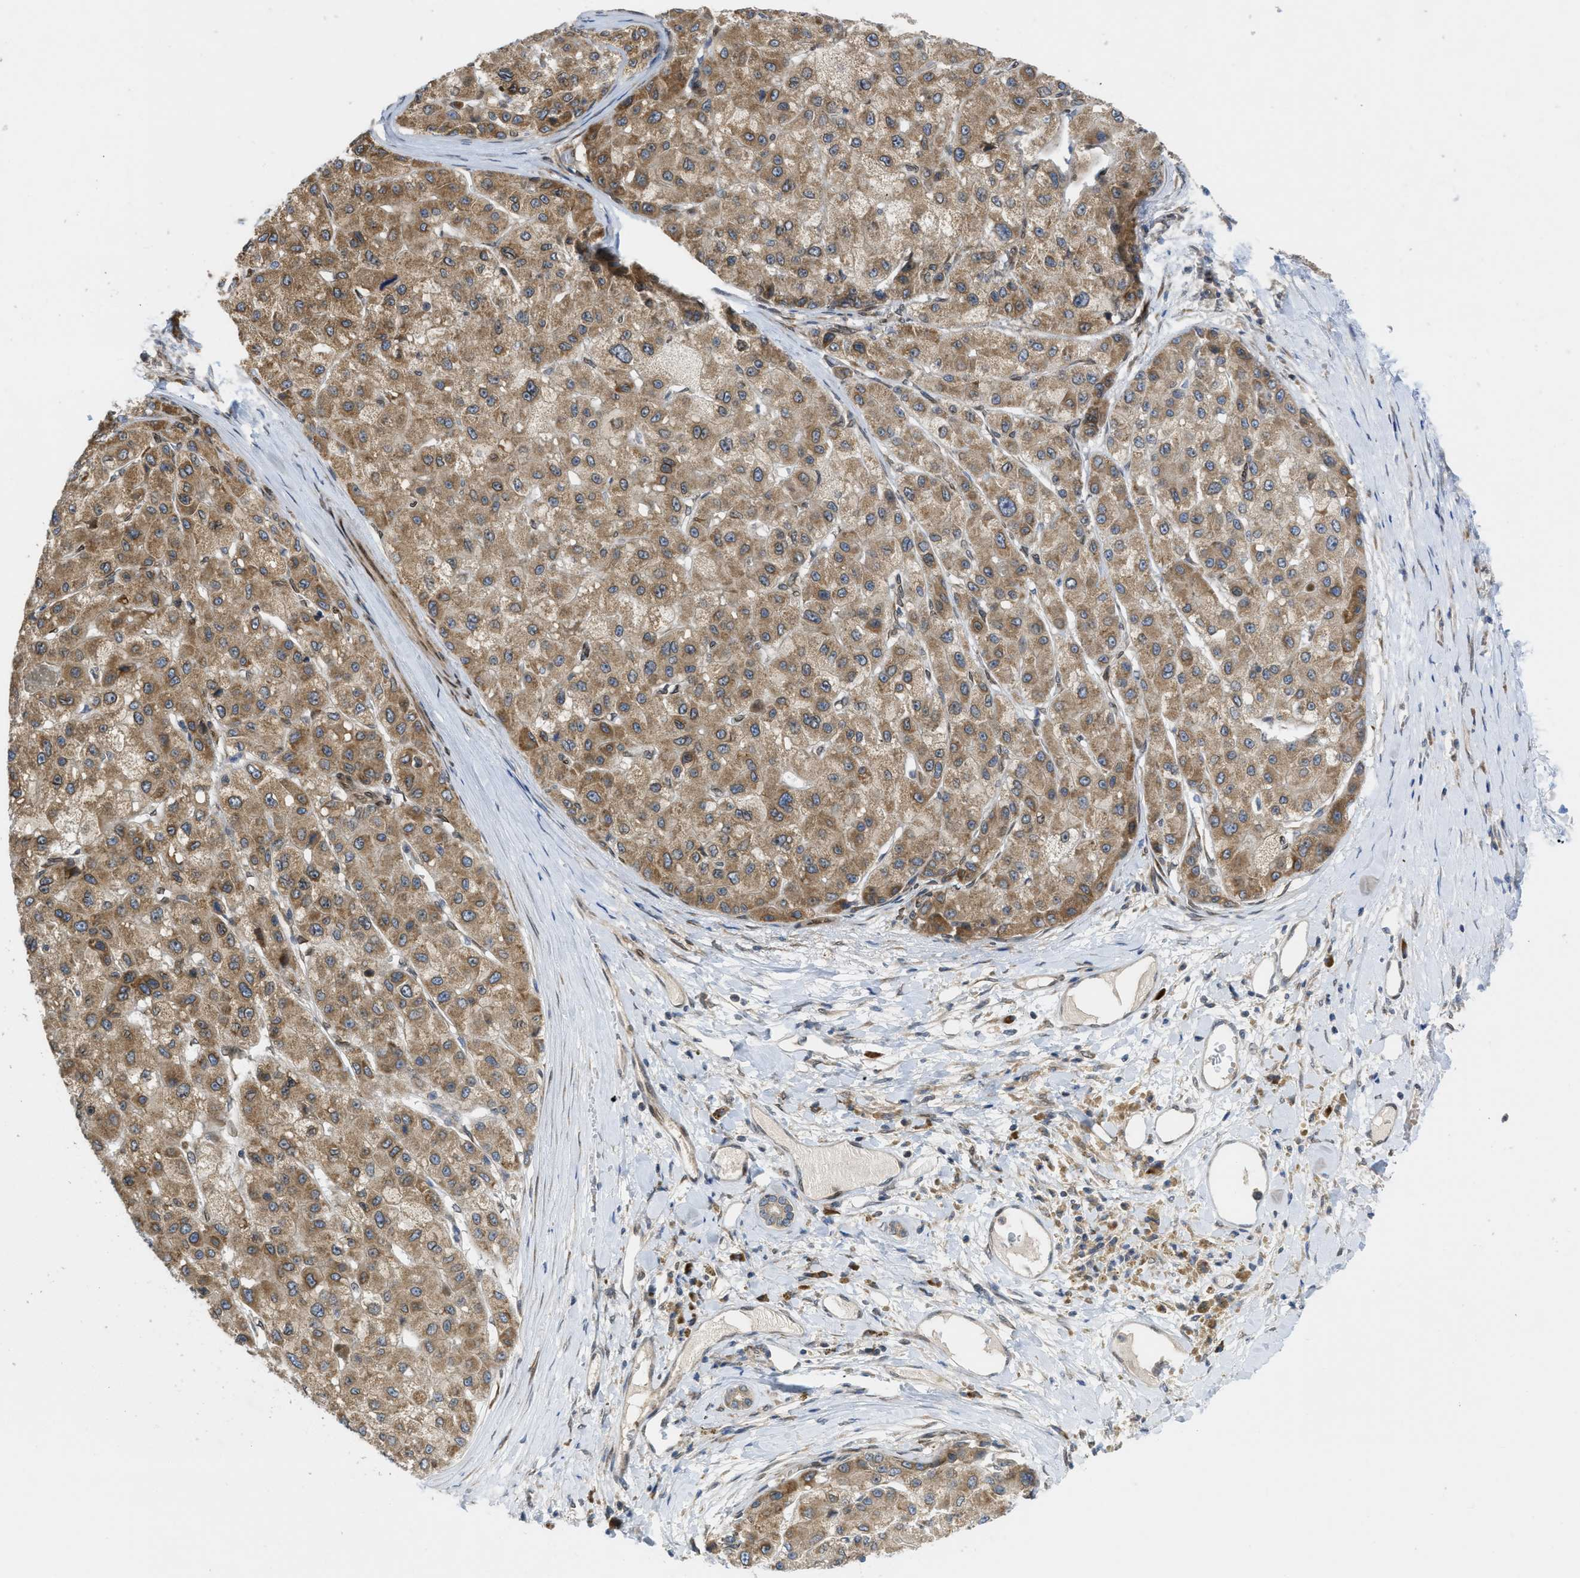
{"staining": {"intensity": "moderate", "quantity": ">75%", "location": "cytoplasmic/membranous"}, "tissue": "liver cancer", "cell_type": "Tumor cells", "image_type": "cancer", "snomed": [{"axis": "morphology", "description": "Carcinoma, Hepatocellular, NOS"}, {"axis": "topography", "description": "Liver"}], "caption": "Tumor cells display medium levels of moderate cytoplasmic/membranous expression in about >75% of cells in human liver cancer.", "gene": "EIF2AK3", "patient": {"sex": "male", "age": 80}}